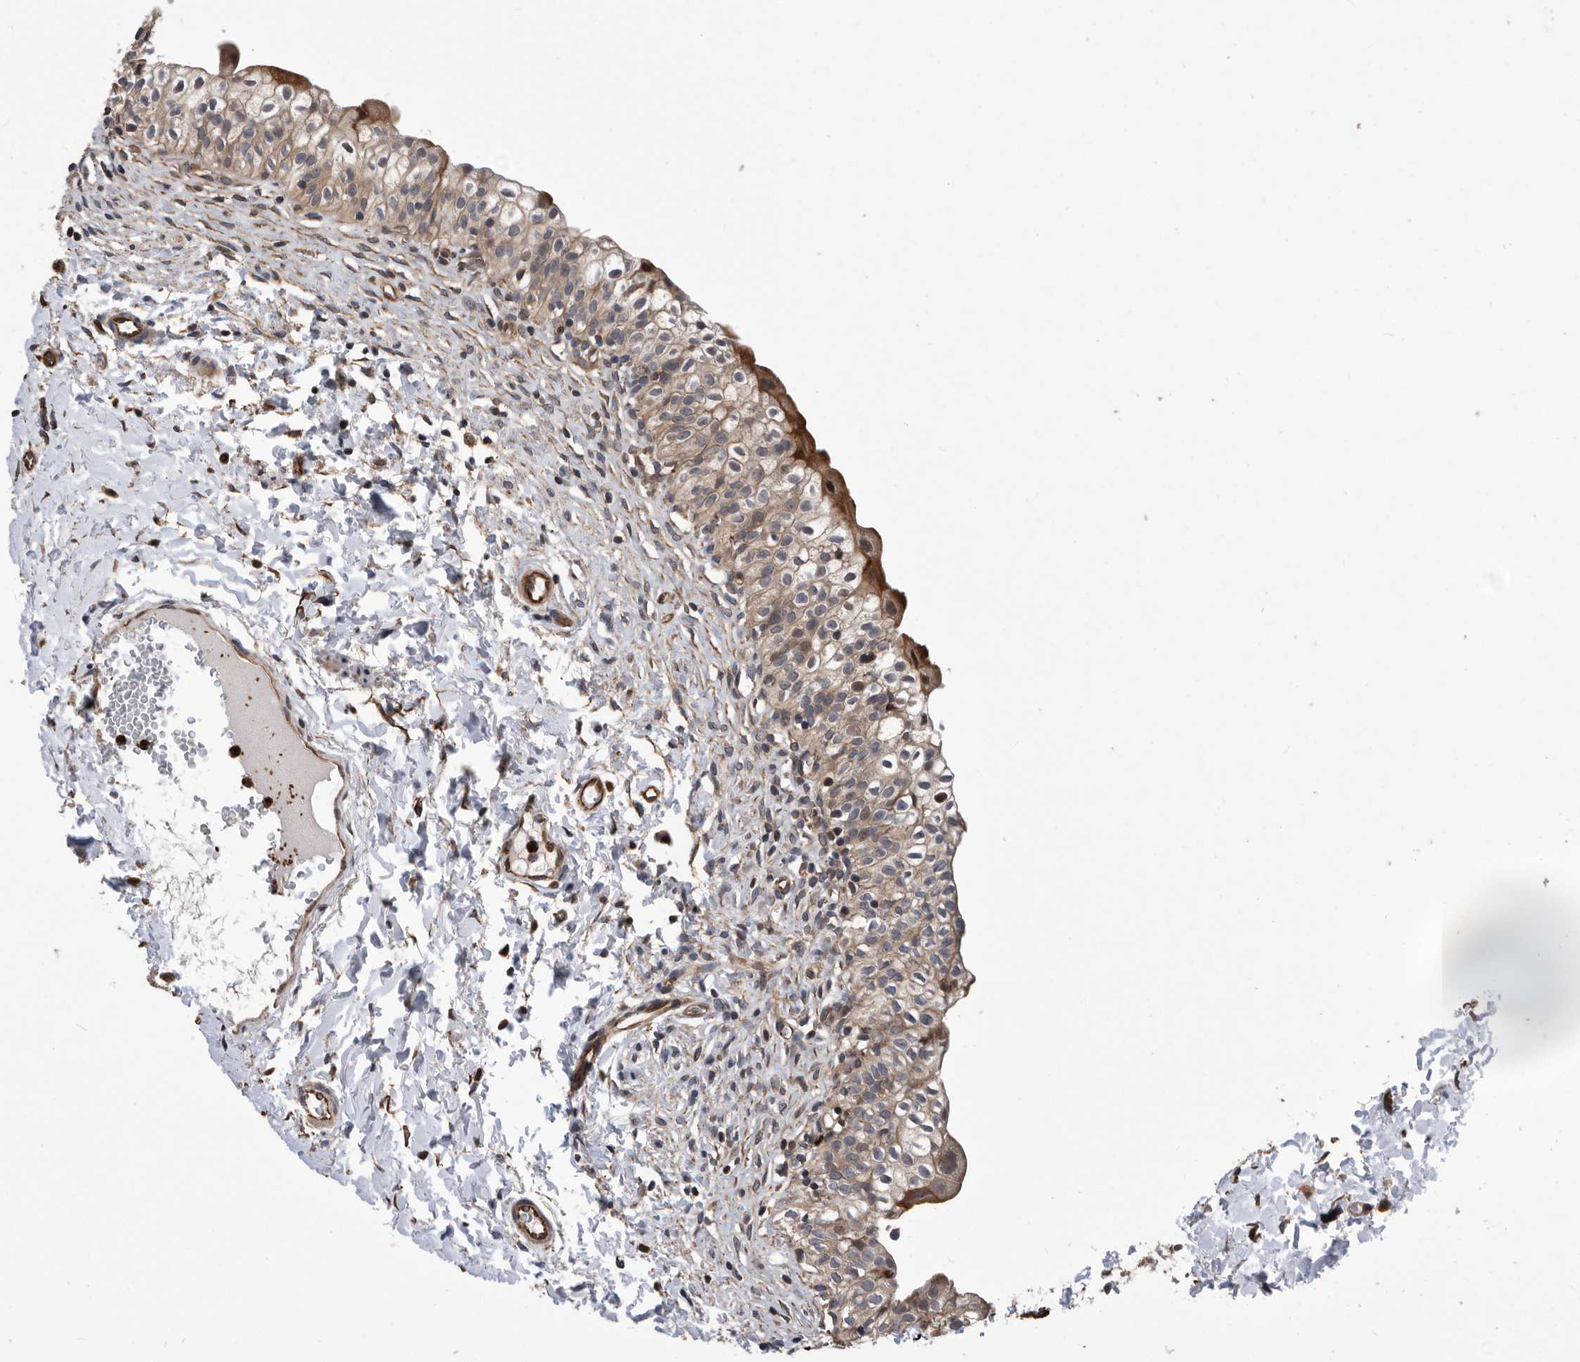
{"staining": {"intensity": "moderate", "quantity": "25%-75%", "location": "cytoplasmic/membranous"}, "tissue": "urinary bladder", "cell_type": "Urothelial cells", "image_type": "normal", "snomed": [{"axis": "morphology", "description": "Normal tissue, NOS"}, {"axis": "topography", "description": "Urinary bladder"}], "caption": "The image demonstrates staining of benign urinary bladder, revealing moderate cytoplasmic/membranous protein positivity (brown color) within urothelial cells.", "gene": "SERINC2", "patient": {"sex": "male", "age": 55}}